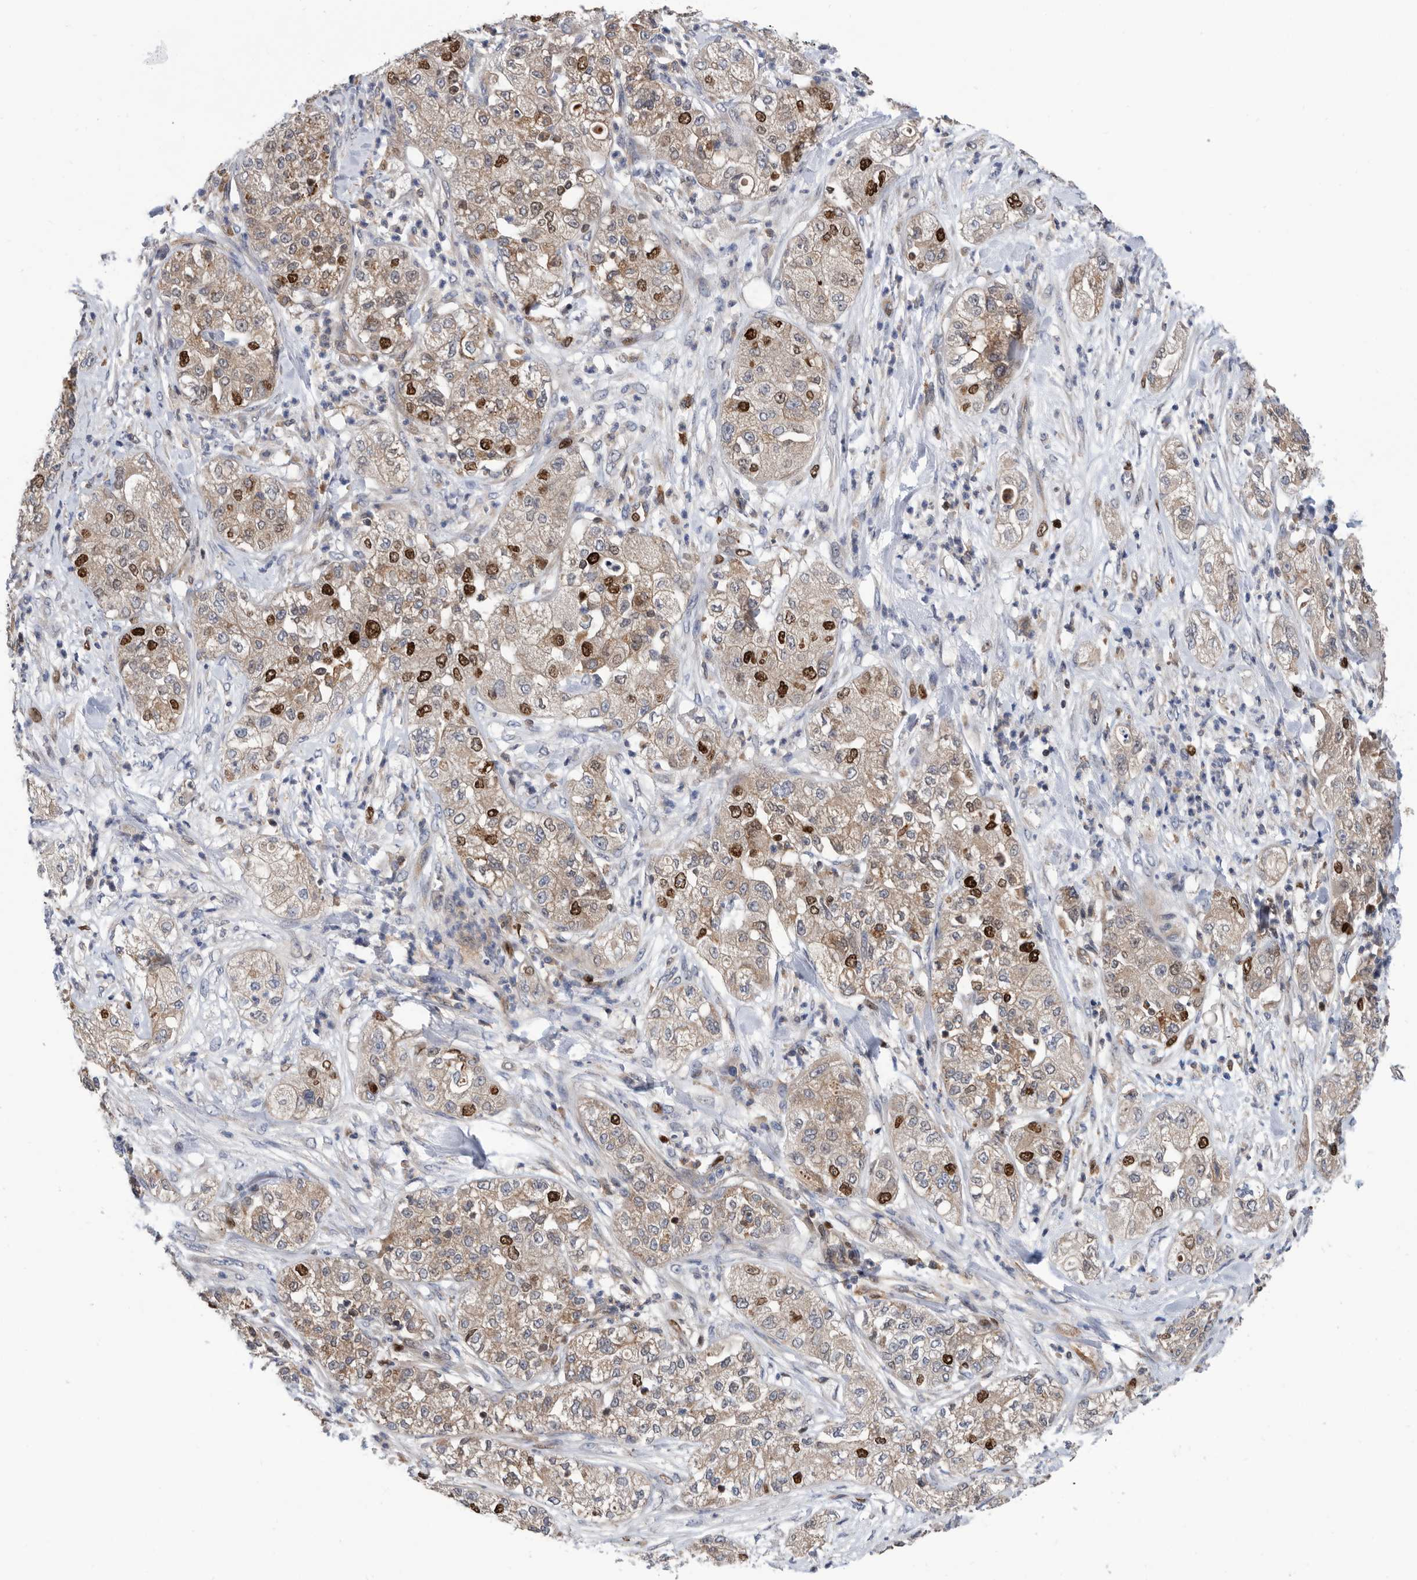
{"staining": {"intensity": "strong", "quantity": "25%-75%", "location": "cytoplasmic/membranous,nuclear"}, "tissue": "pancreatic cancer", "cell_type": "Tumor cells", "image_type": "cancer", "snomed": [{"axis": "morphology", "description": "Adenocarcinoma, NOS"}, {"axis": "topography", "description": "Pancreas"}], "caption": "The image displays a brown stain indicating the presence of a protein in the cytoplasmic/membranous and nuclear of tumor cells in pancreatic cancer.", "gene": "ATAD2", "patient": {"sex": "female", "age": 78}}